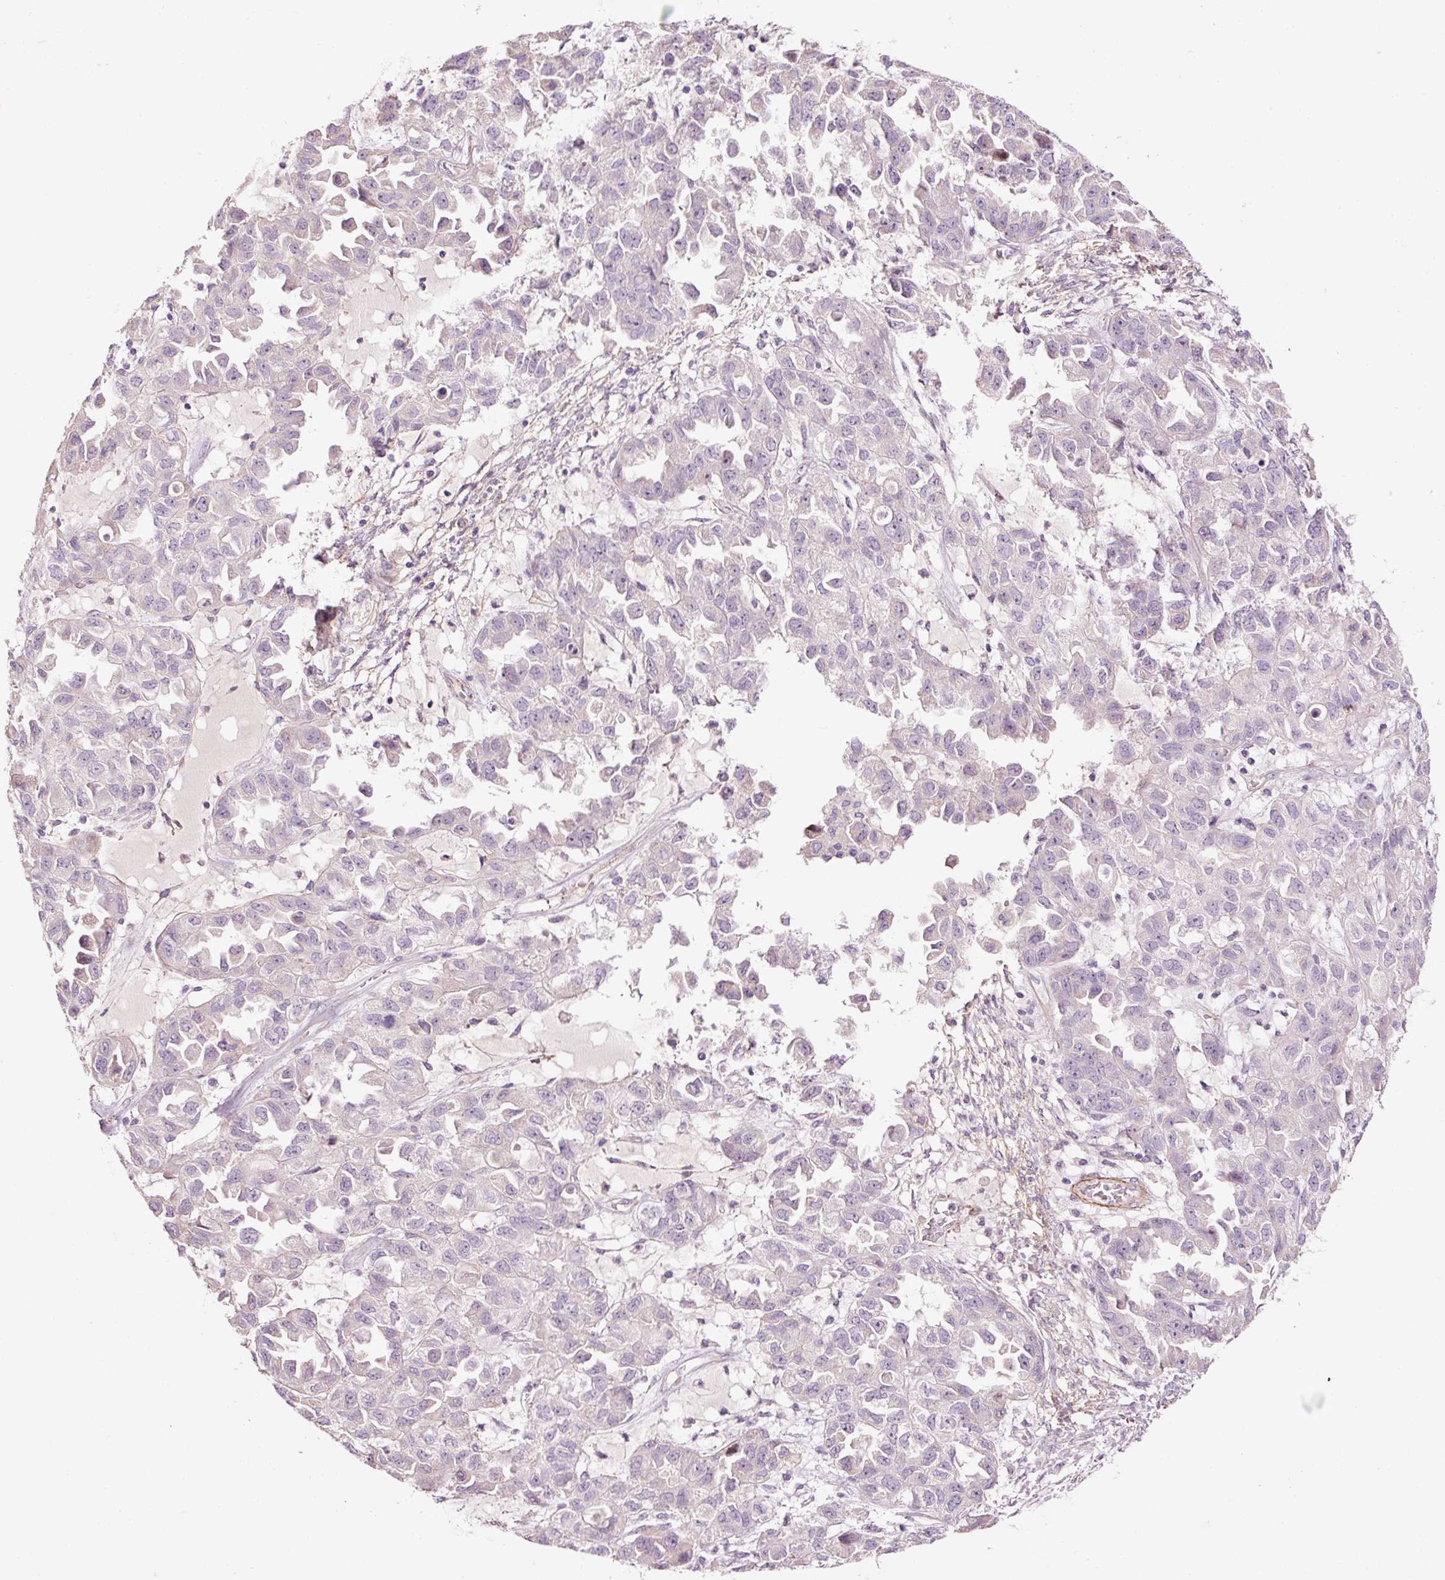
{"staining": {"intensity": "negative", "quantity": "none", "location": "none"}, "tissue": "ovarian cancer", "cell_type": "Tumor cells", "image_type": "cancer", "snomed": [{"axis": "morphology", "description": "Cystadenocarcinoma, serous, NOS"}, {"axis": "topography", "description": "Ovary"}], "caption": "This micrograph is of ovarian cancer (serous cystadenocarcinoma) stained with immunohistochemistry (IHC) to label a protein in brown with the nuclei are counter-stained blue. There is no staining in tumor cells. (DAB IHC visualized using brightfield microscopy, high magnification).", "gene": "ANKRD20A1", "patient": {"sex": "female", "age": 84}}